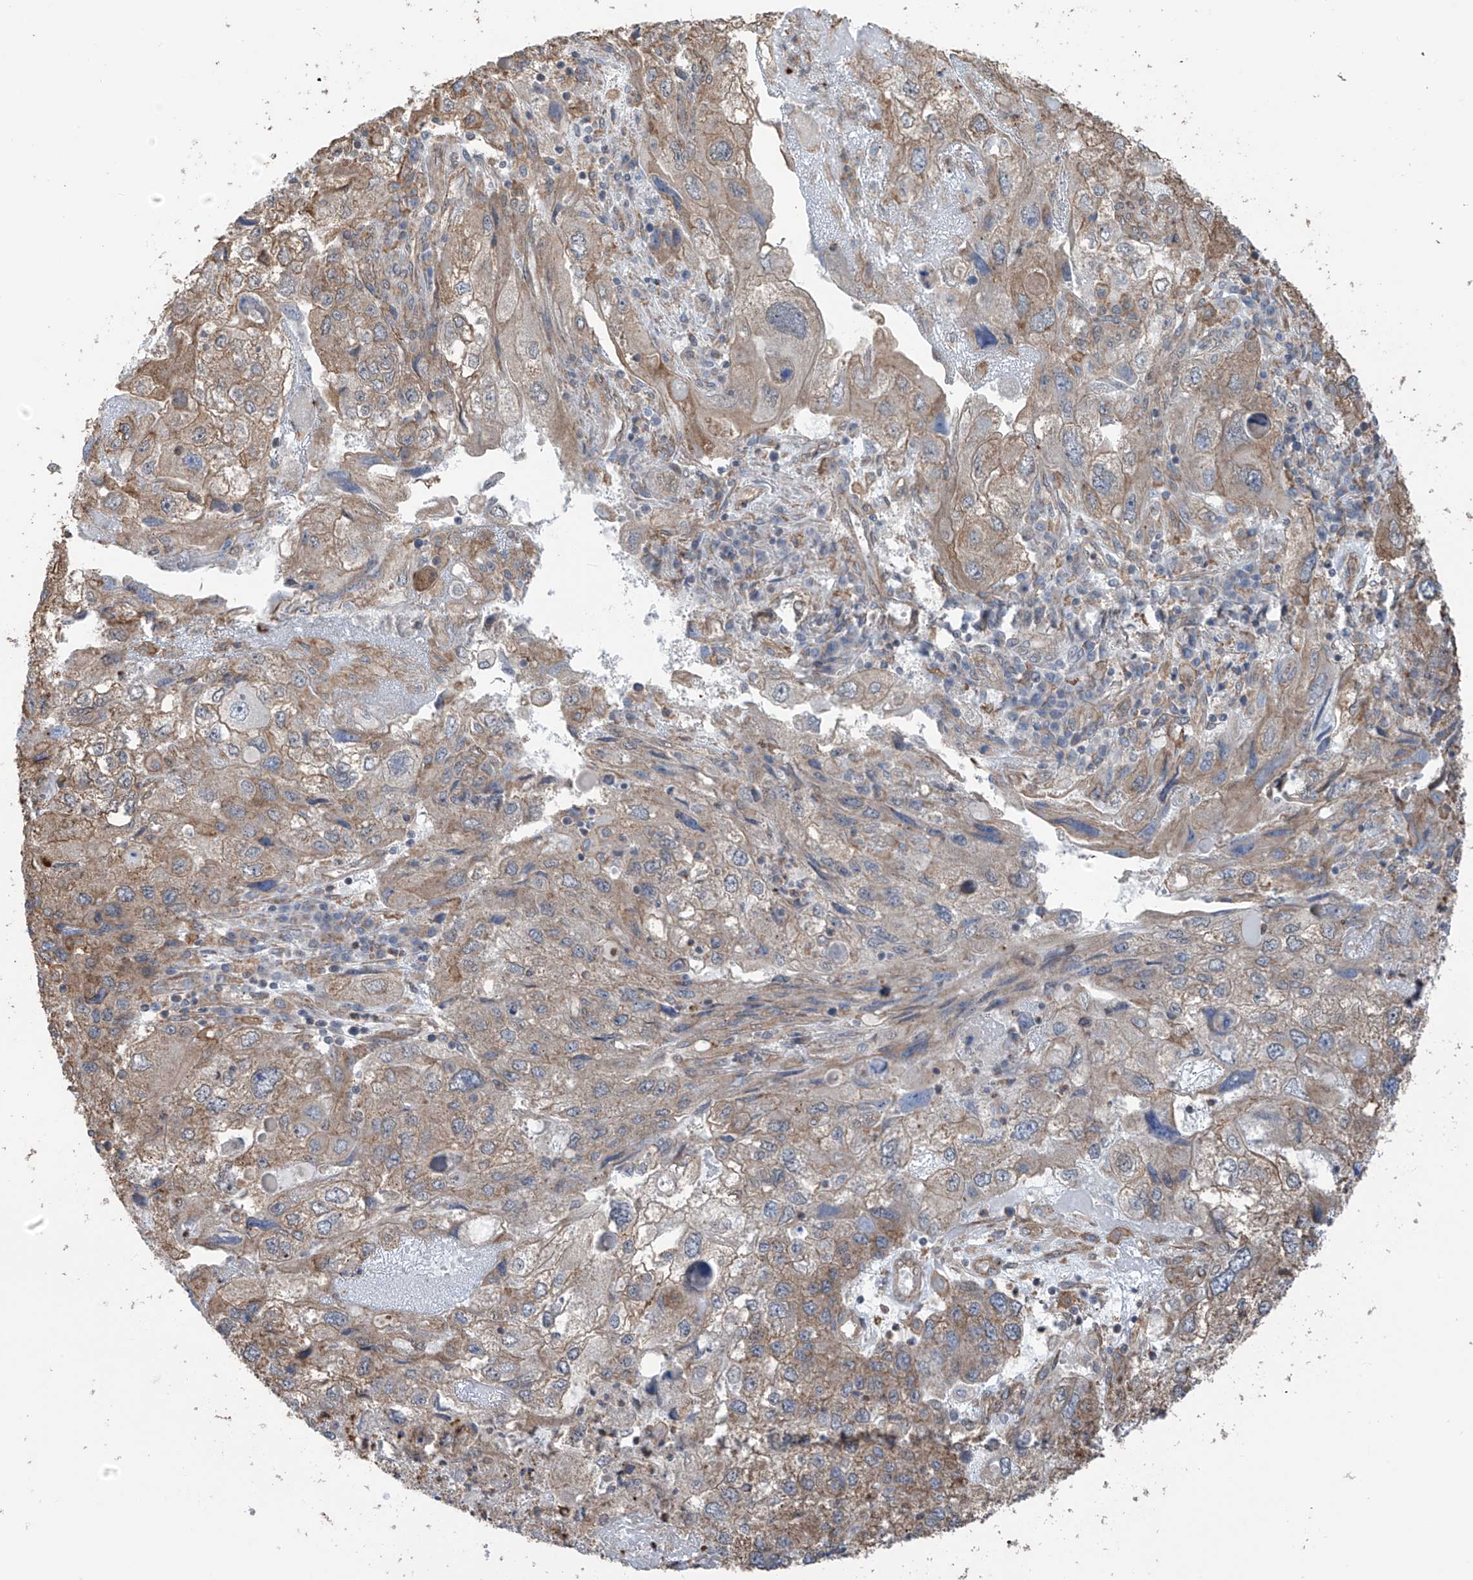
{"staining": {"intensity": "moderate", "quantity": ">75%", "location": "cytoplasmic/membranous"}, "tissue": "endometrial cancer", "cell_type": "Tumor cells", "image_type": "cancer", "snomed": [{"axis": "morphology", "description": "Adenocarcinoma, NOS"}, {"axis": "topography", "description": "Endometrium"}], "caption": "About >75% of tumor cells in endometrial adenocarcinoma exhibit moderate cytoplasmic/membranous protein expression as visualized by brown immunohistochemical staining.", "gene": "ZNF189", "patient": {"sex": "female", "age": 49}}